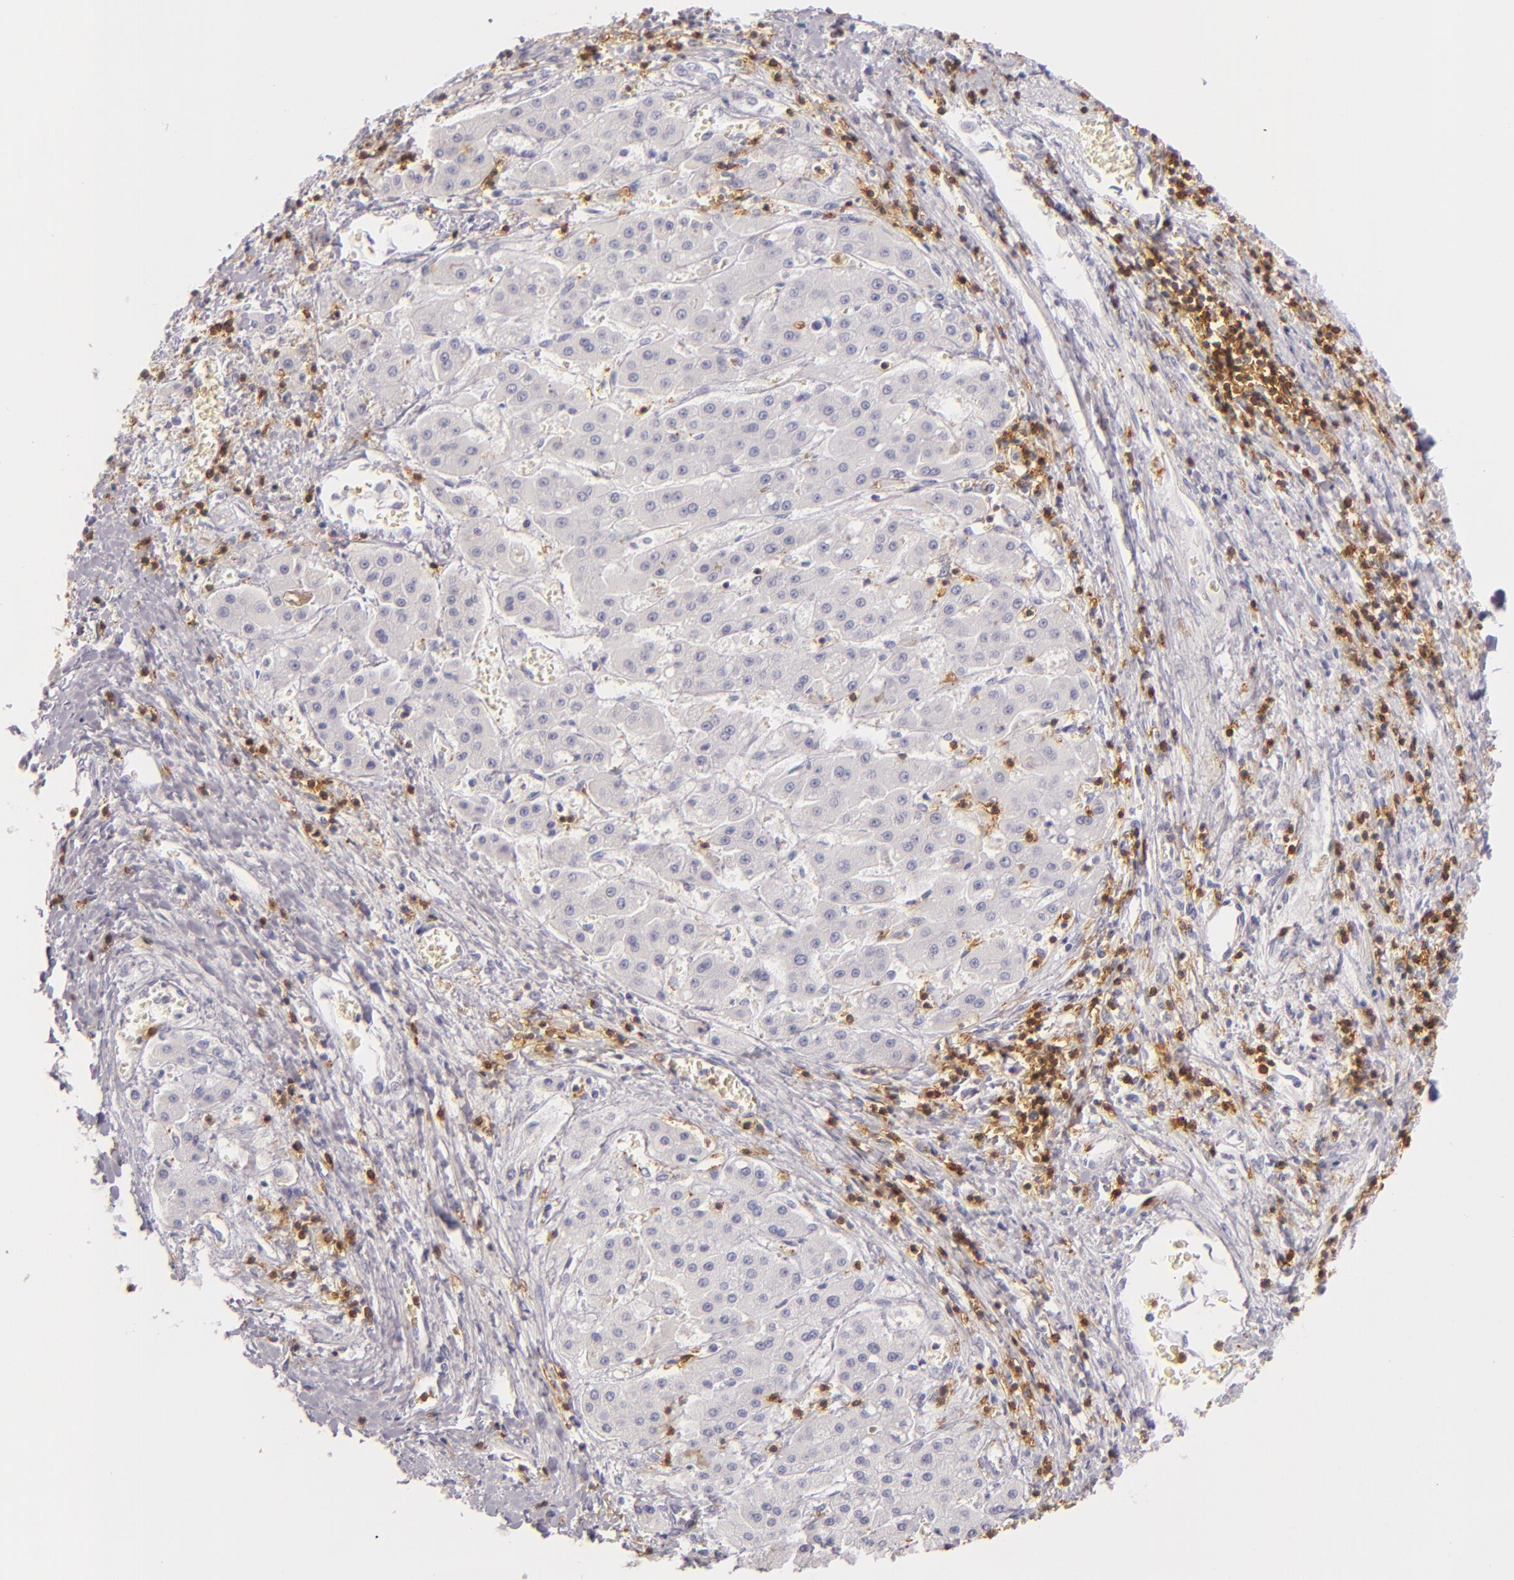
{"staining": {"intensity": "negative", "quantity": "none", "location": "none"}, "tissue": "liver cancer", "cell_type": "Tumor cells", "image_type": "cancer", "snomed": [{"axis": "morphology", "description": "Carcinoma, Hepatocellular, NOS"}, {"axis": "topography", "description": "Liver"}], "caption": "IHC of liver hepatocellular carcinoma shows no positivity in tumor cells. (Brightfield microscopy of DAB (3,3'-diaminobenzidine) IHC at high magnification).", "gene": "LAT", "patient": {"sex": "male", "age": 24}}